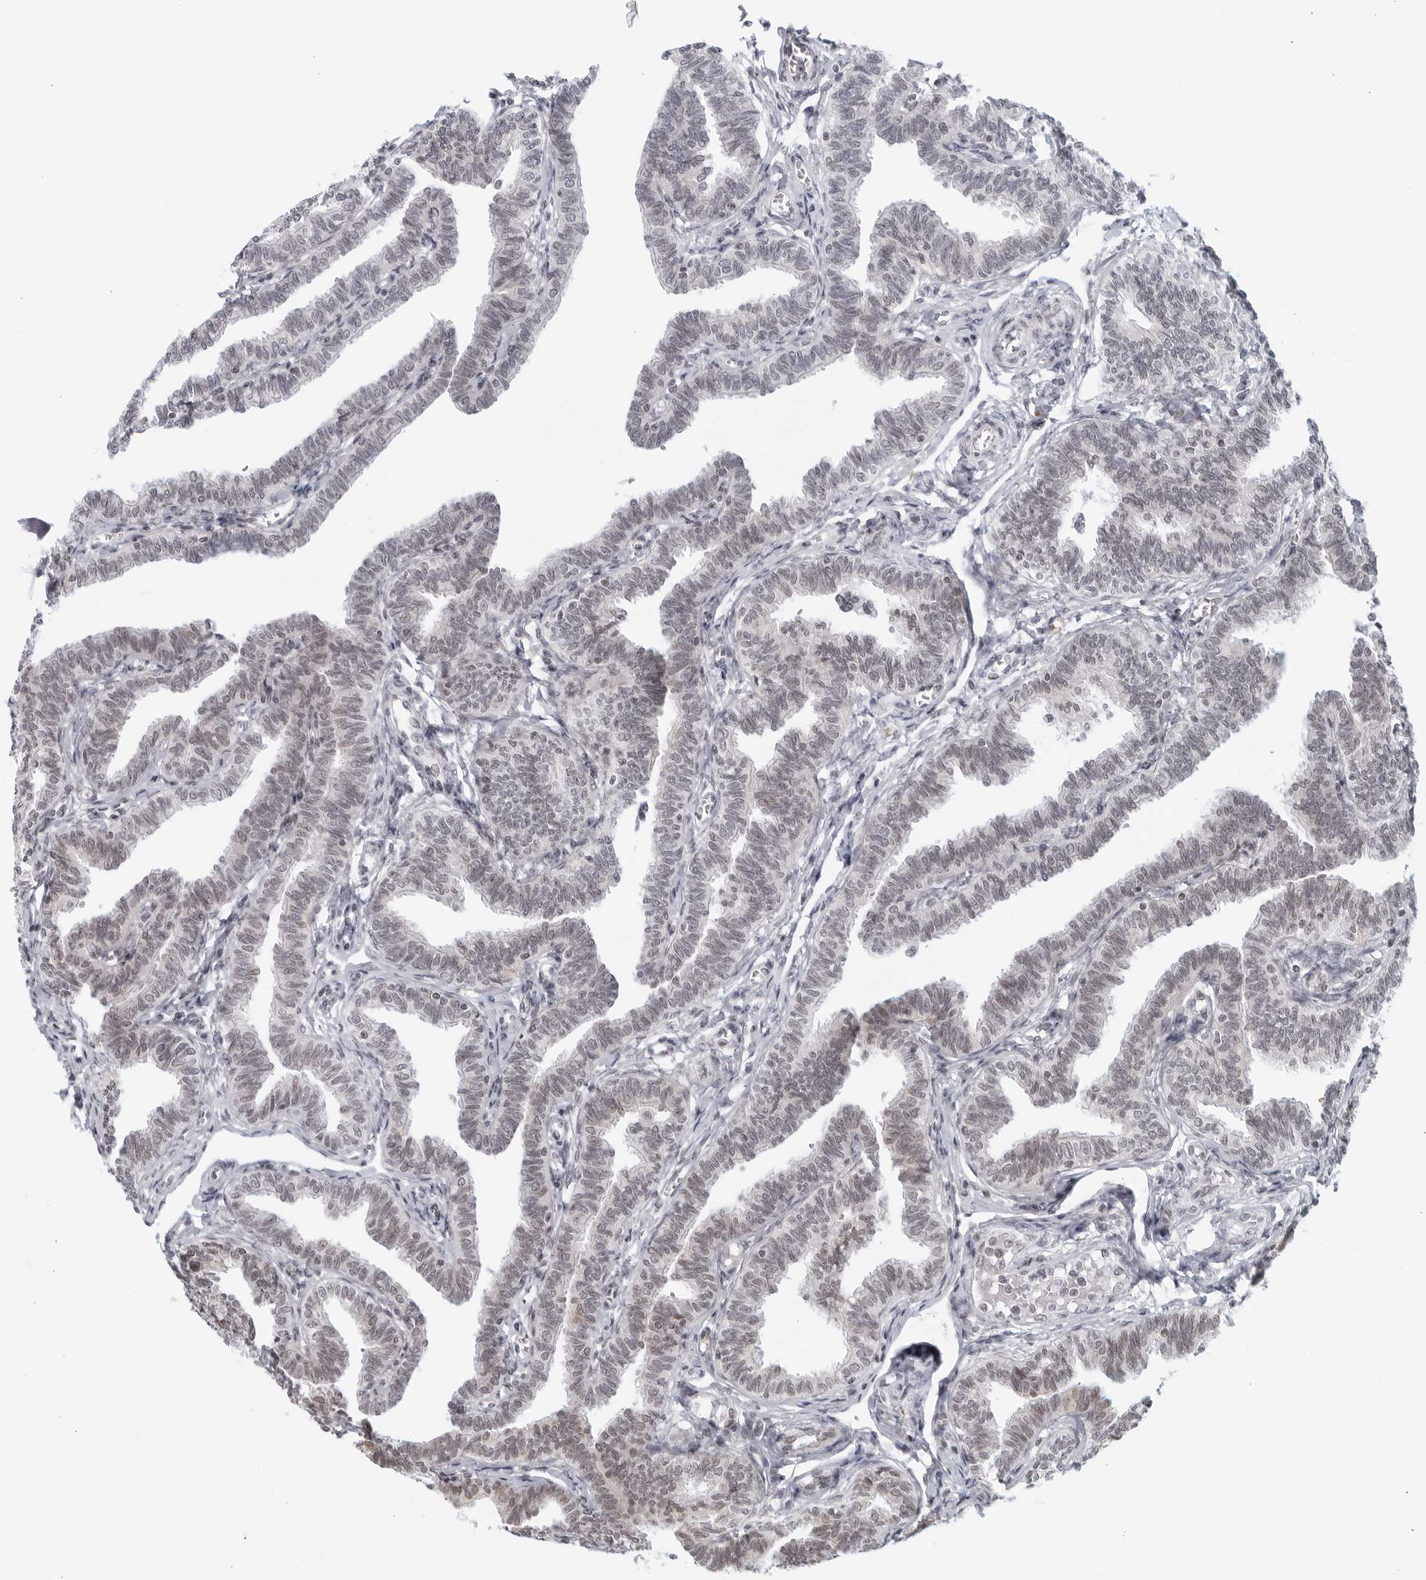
{"staining": {"intensity": "moderate", "quantity": "25%-75%", "location": "cytoplasmic/membranous,nuclear"}, "tissue": "fallopian tube", "cell_type": "Glandular cells", "image_type": "normal", "snomed": [{"axis": "morphology", "description": "Normal tissue, NOS"}, {"axis": "topography", "description": "Fallopian tube"}, {"axis": "topography", "description": "Ovary"}], "caption": "Benign fallopian tube was stained to show a protein in brown. There is medium levels of moderate cytoplasmic/membranous,nuclear positivity in about 25%-75% of glandular cells.", "gene": "RAB11FIP3", "patient": {"sex": "female", "age": 23}}